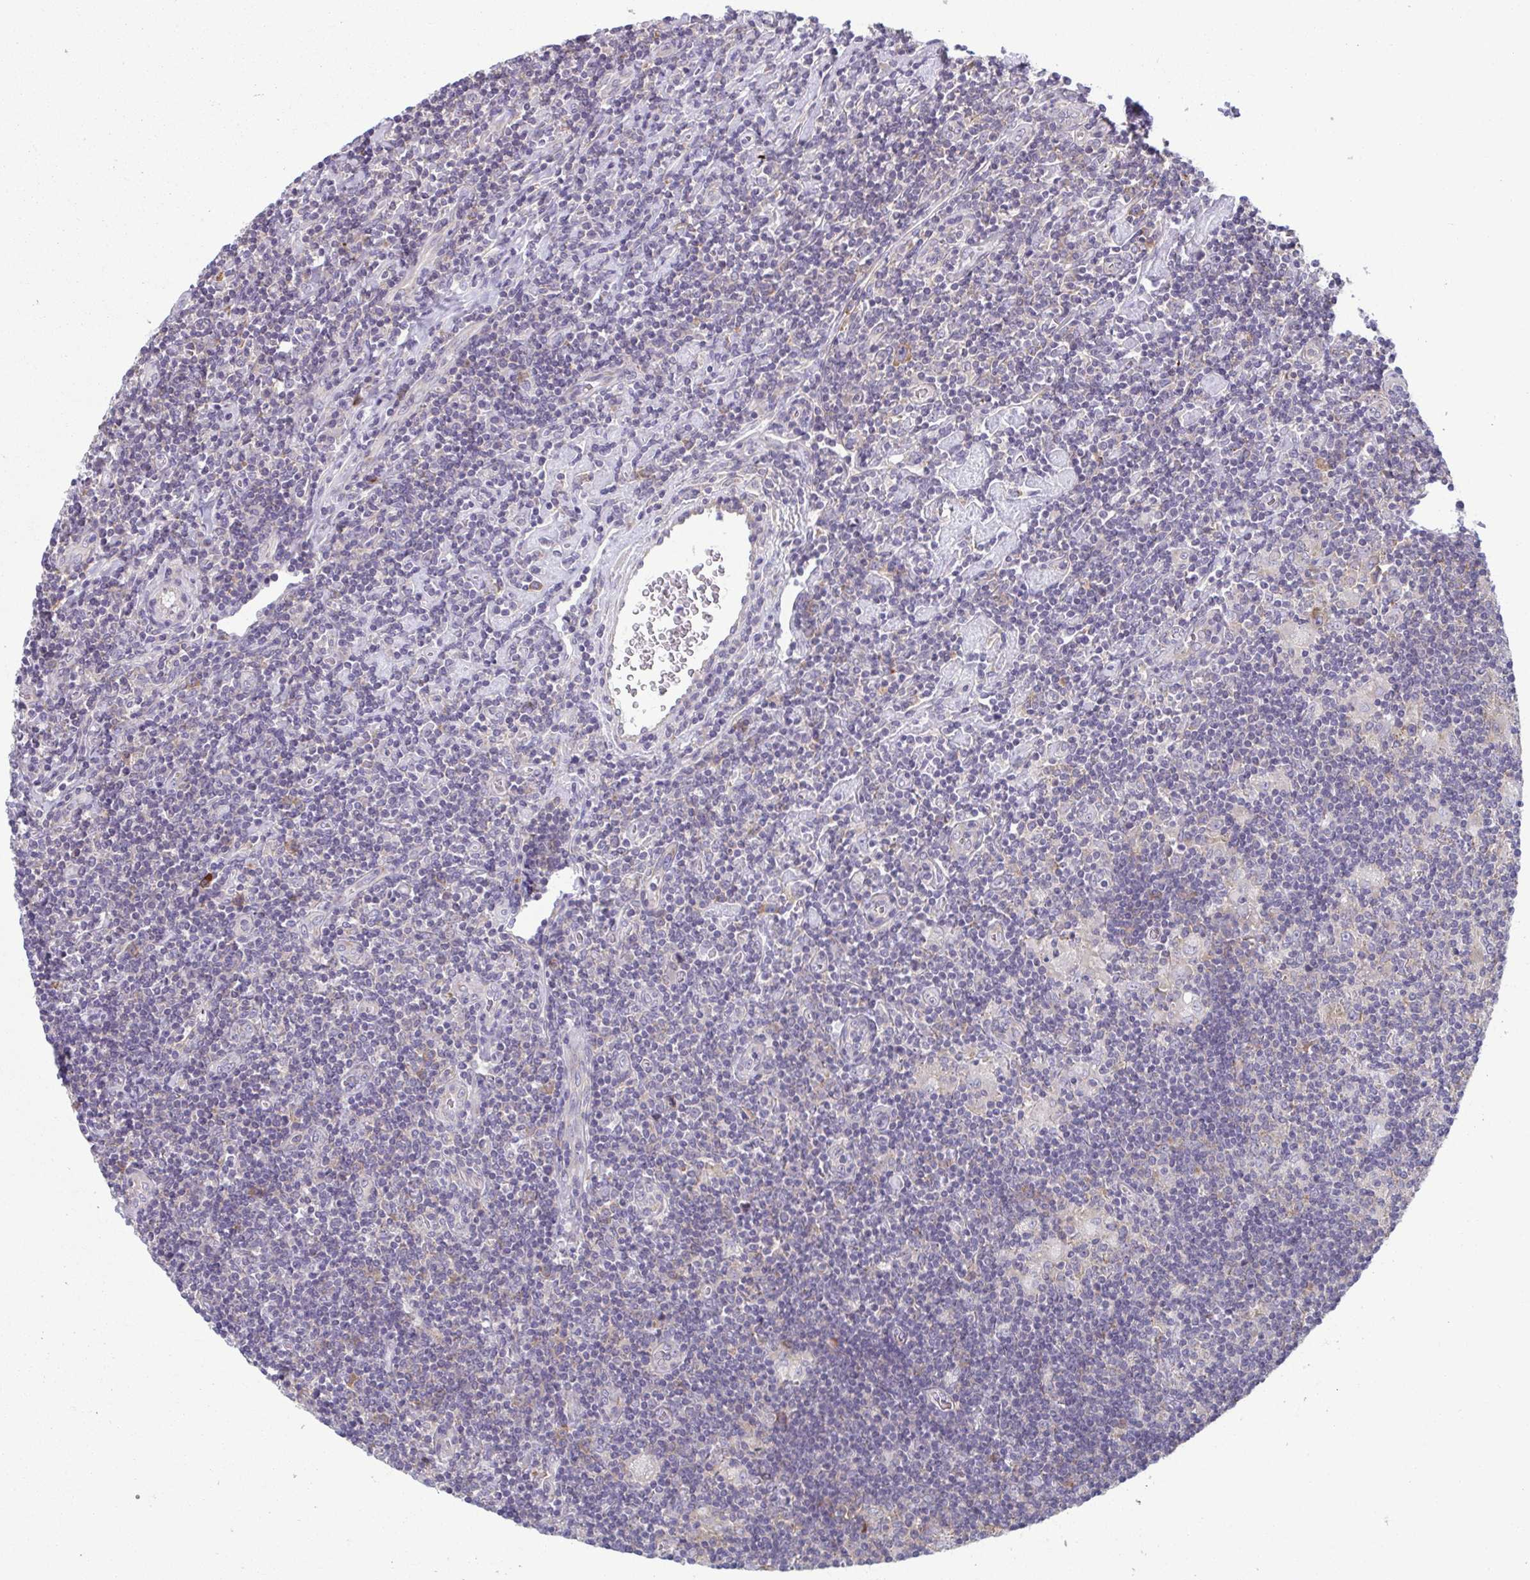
{"staining": {"intensity": "negative", "quantity": "none", "location": "none"}, "tissue": "lymphoma", "cell_type": "Tumor cells", "image_type": "cancer", "snomed": [{"axis": "morphology", "description": "Hodgkin's disease, NOS"}, {"axis": "topography", "description": "Lymph node"}], "caption": "There is no significant positivity in tumor cells of Hodgkin's disease.", "gene": "TMEM108", "patient": {"sex": "male", "age": 40}}